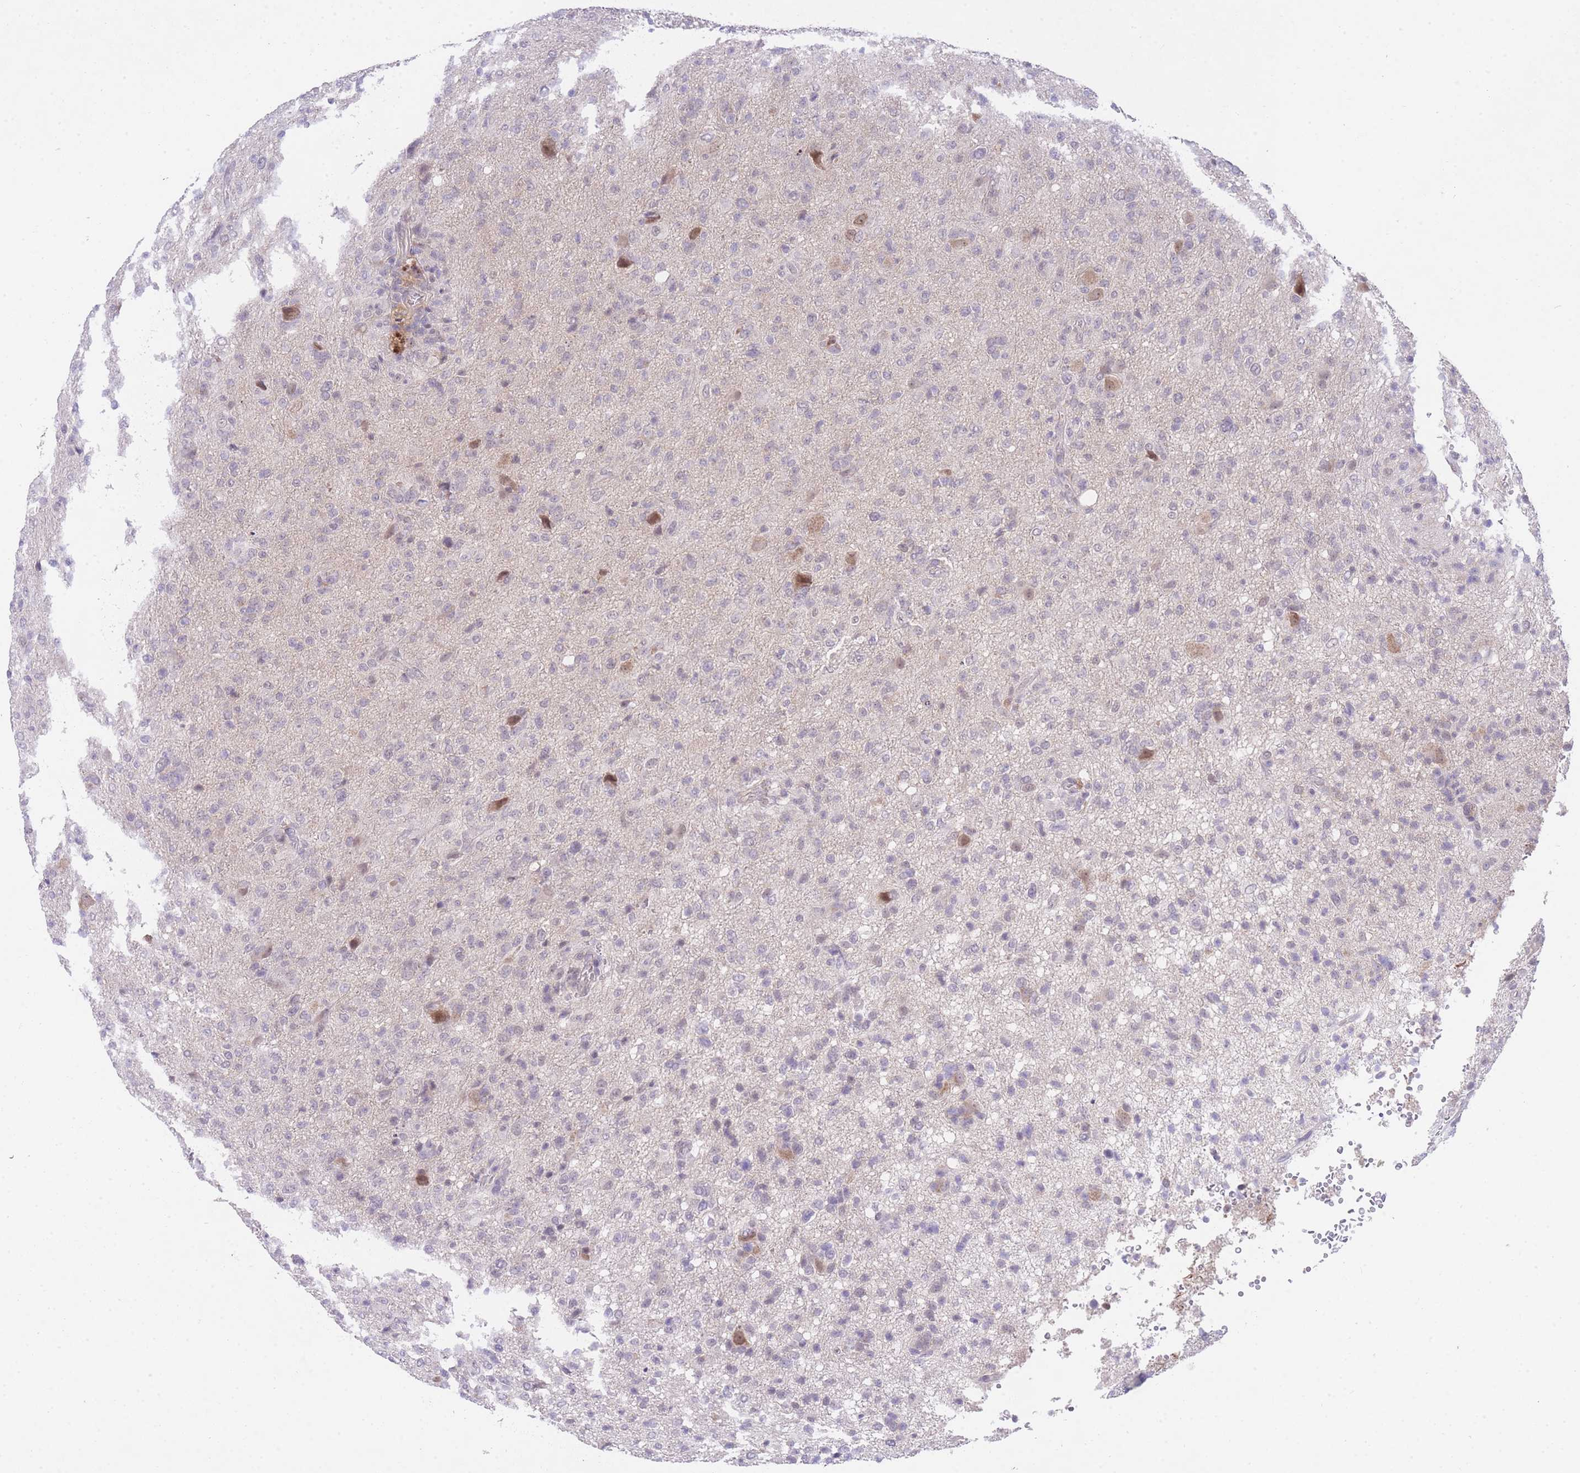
{"staining": {"intensity": "negative", "quantity": "none", "location": "none"}, "tissue": "glioma", "cell_type": "Tumor cells", "image_type": "cancer", "snomed": [{"axis": "morphology", "description": "Glioma, malignant, High grade"}, {"axis": "topography", "description": "Brain"}], "caption": "Immunohistochemistry (IHC) of malignant high-grade glioma reveals no positivity in tumor cells. (Stains: DAB IHC with hematoxylin counter stain, Microscopy: brightfield microscopy at high magnification).", "gene": "SLC25A33", "patient": {"sex": "female", "age": 57}}